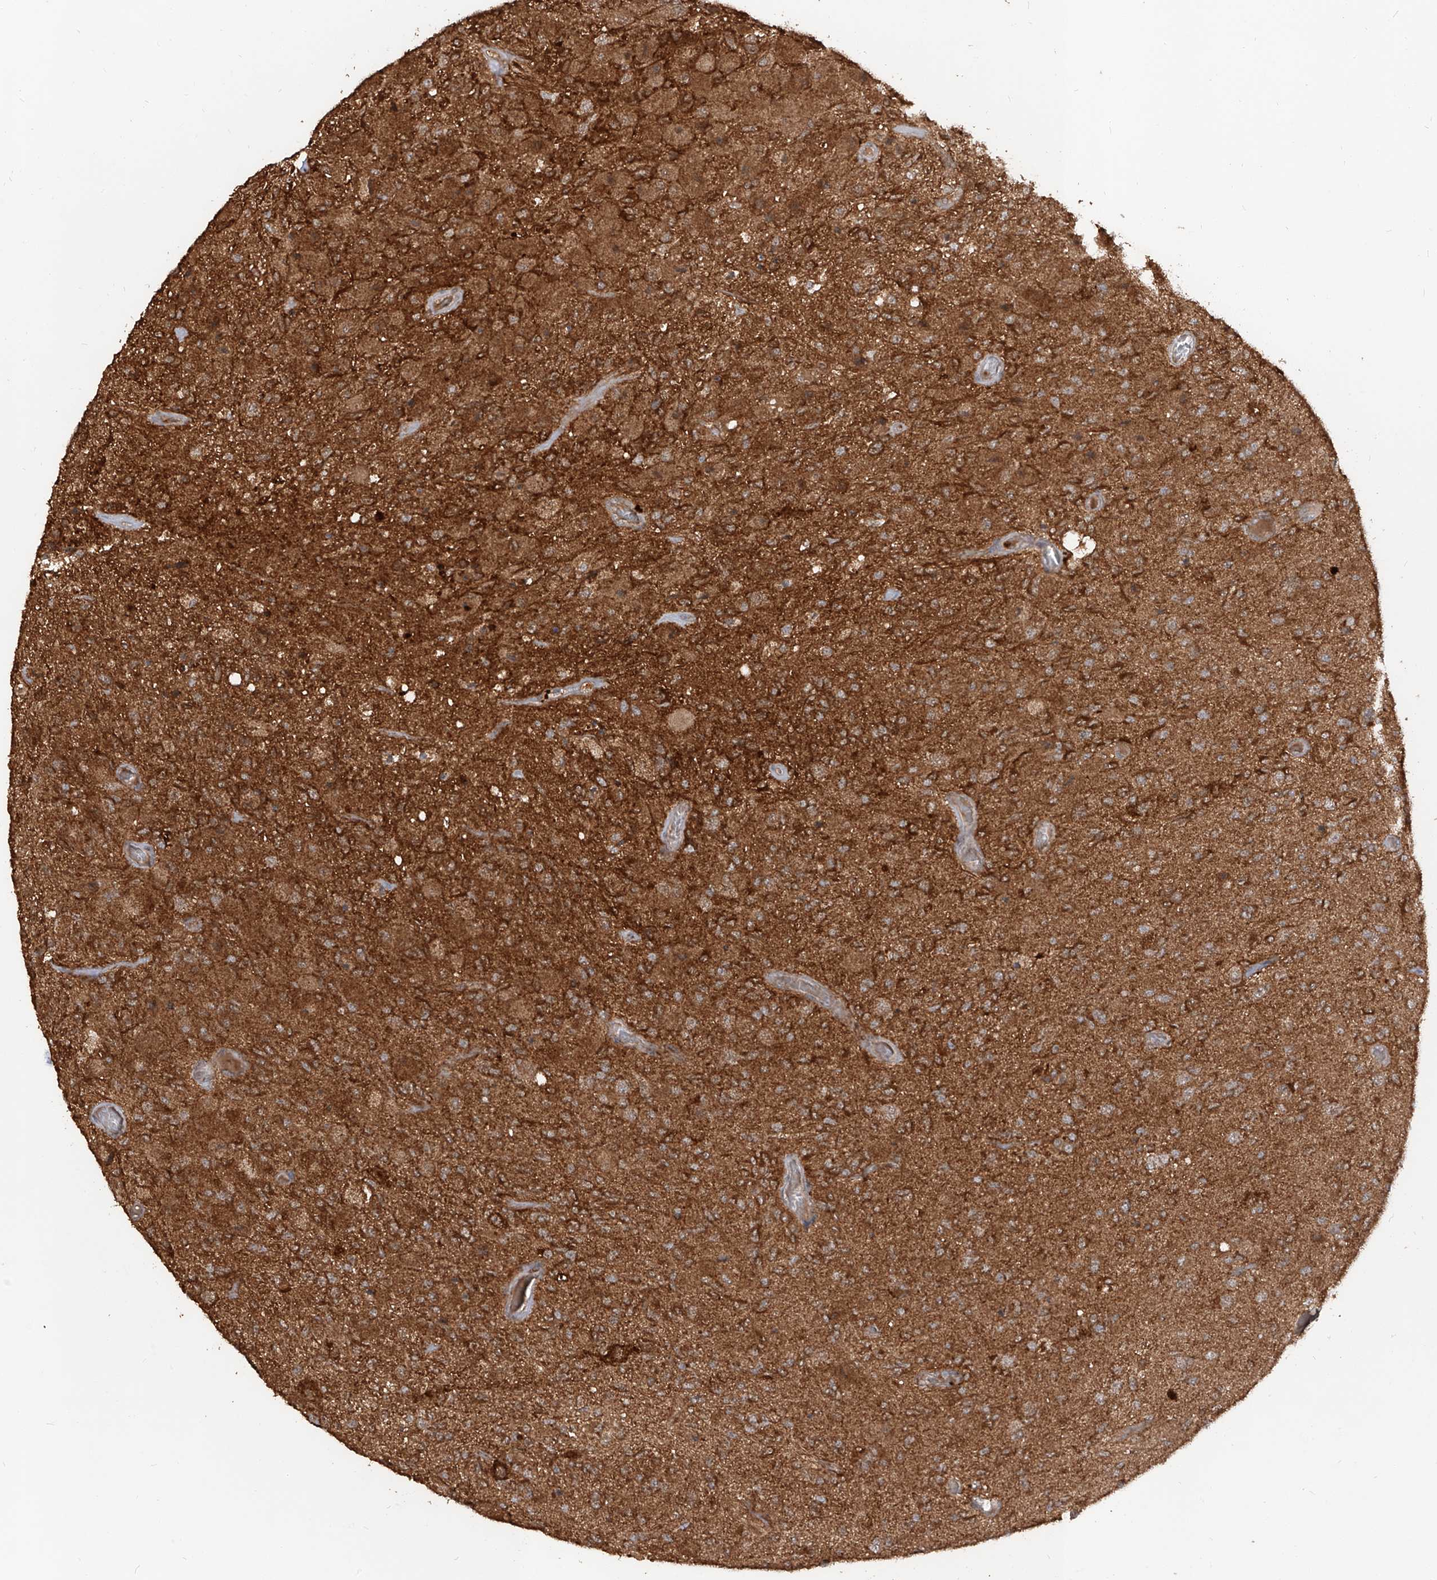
{"staining": {"intensity": "strong", "quantity": ">75%", "location": "cytoplasmic/membranous"}, "tissue": "glioma", "cell_type": "Tumor cells", "image_type": "cancer", "snomed": [{"axis": "morphology", "description": "Normal tissue, NOS"}, {"axis": "morphology", "description": "Glioma, malignant, High grade"}, {"axis": "topography", "description": "Cerebral cortex"}], "caption": "Glioma stained for a protein (brown) exhibits strong cytoplasmic/membranous positive expression in about >75% of tumor cells.", "gene": "AIM2", "patient": {"sex": "male", "age": 77}}